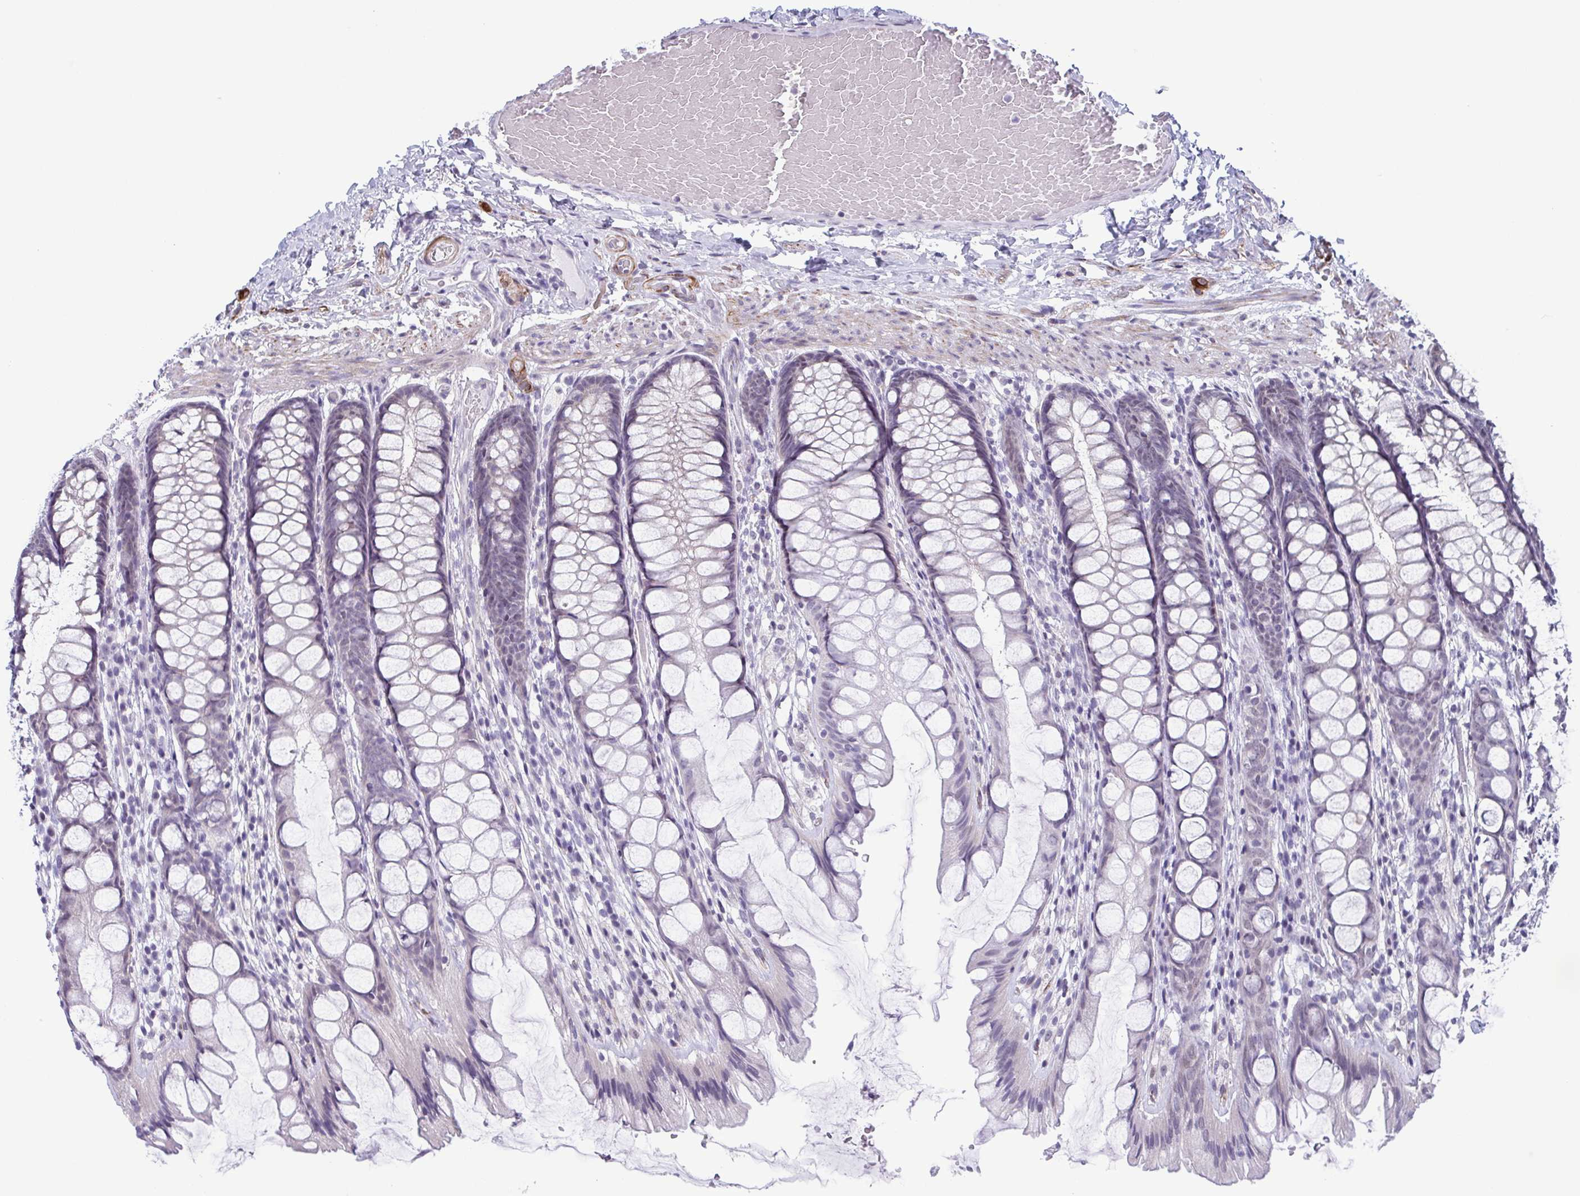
{"staining": {"intensity": "moderate", "quantity": "<25%", "location": "cytoplasmic/membranous"}, "tissue": "colon", "cell_type": "Endothelial cells", "image_type": "normal", "snomed": [{"axis": "morphology", "description": "Normal tissue, NOS"}, {"axis": "topography", "description": "Colon"}], "caption": "An immunohistochemistry (IHC) image of benign tissue is shown. Protein staining in brown shows moderate cytoplasmic/membranous positivity in colon within endothelial cells. (brown staining indicates protein expression, while blue staining denotes nuclei).", "gene": "TMEM92", "patient": {"sex": "male", "age": 47}}